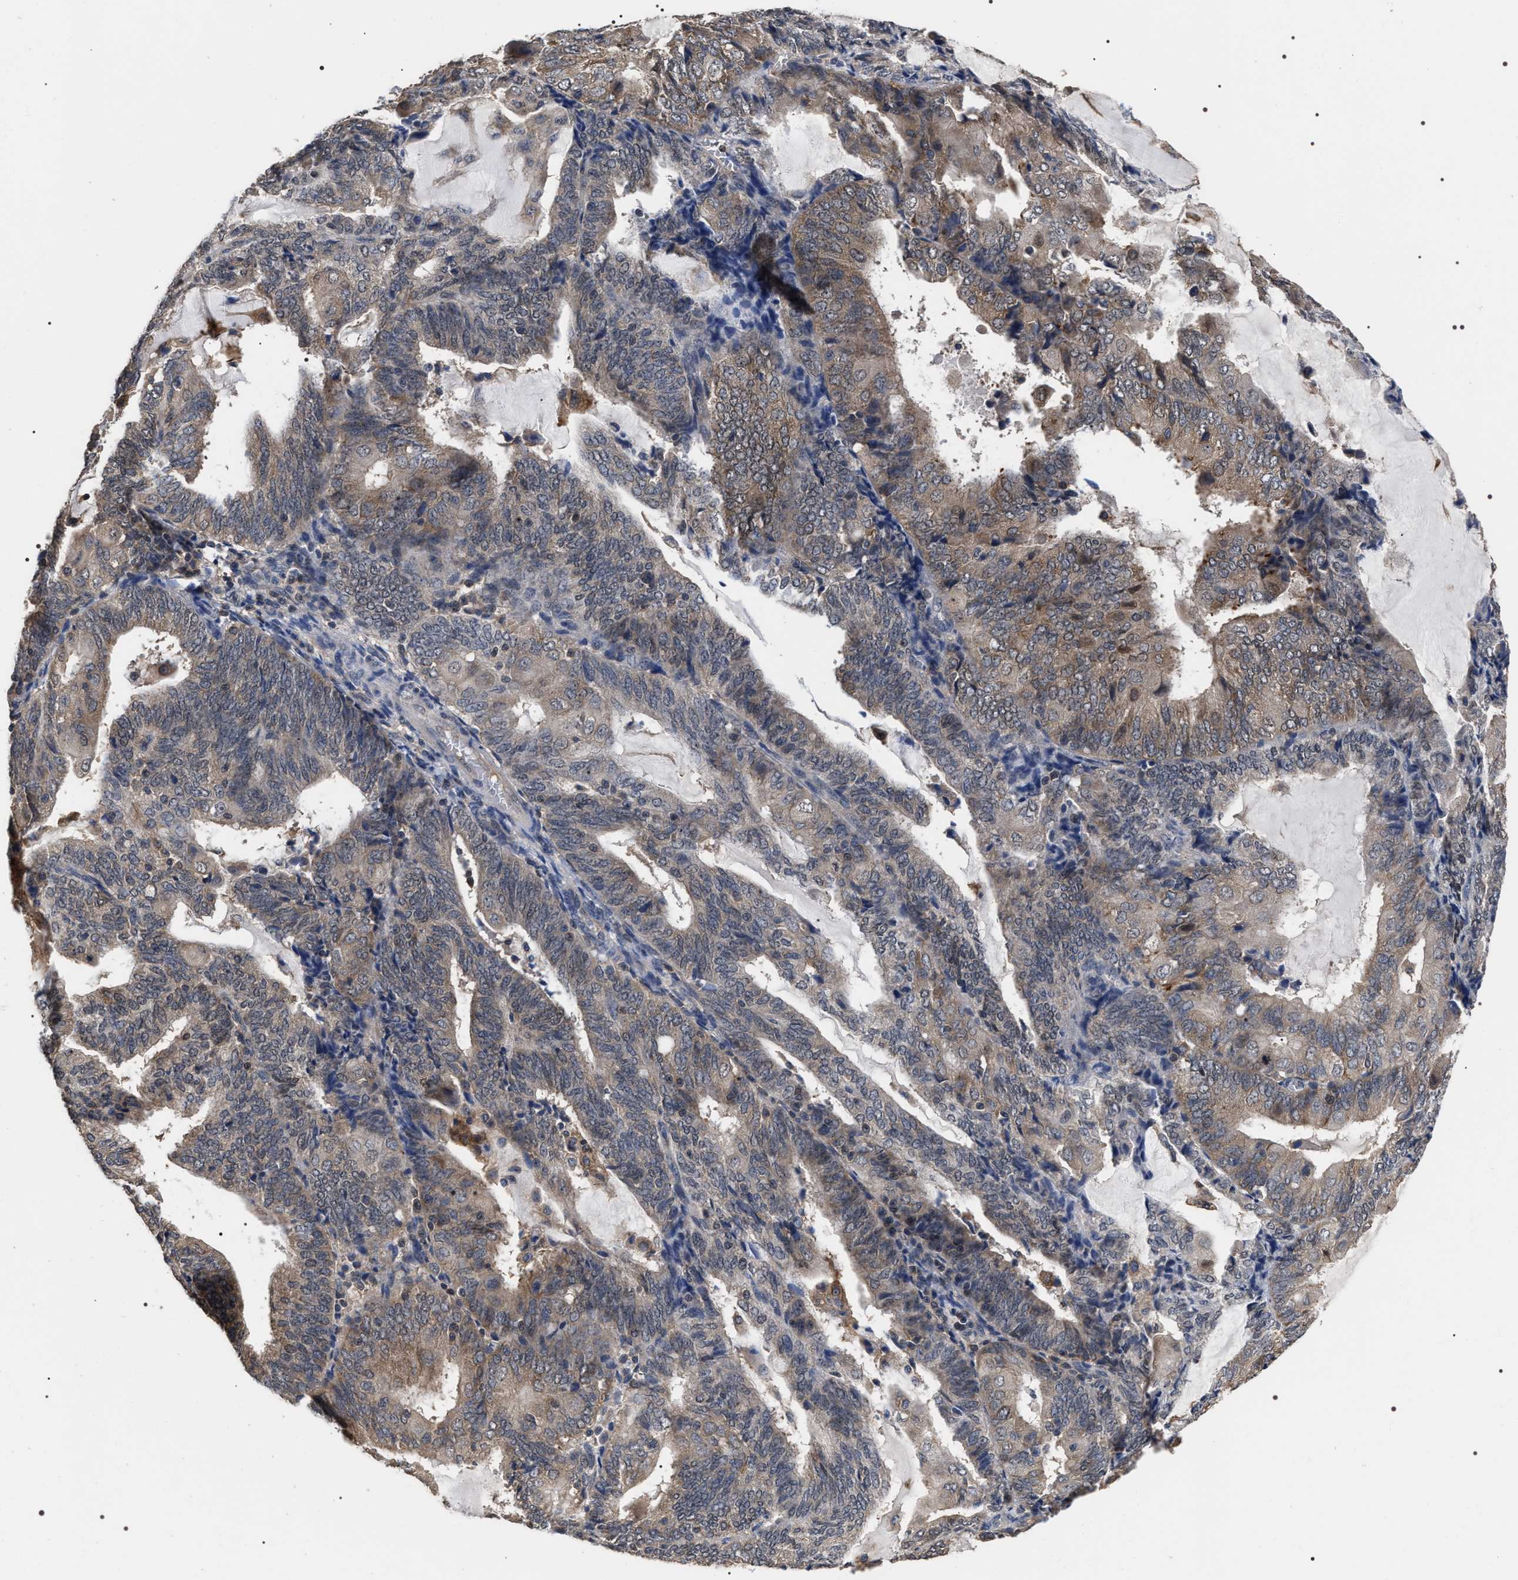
{"staining": {"intensity": "moderate", "quantity": ">75%", "location": "cytoplasmic/membranous"}, "tissue": "endometrial cancer", "cell_type": "Tumor cells", "image_type": "cancer", "snomed": [{"axis": "morphology", "description": "Adenocarcinoma, NOS"}, {"axis": "topography", "description": "Endometrium"}], "caption": "Immunohistochemistry (IHC) histopathology image of neoplastic tissue: human endometrial cancer (adenocarcinoma) stained using immunohistochemistry displays medium levels of moderate protein expression localized specifically in the cytoplasmic/membranous of tumor cells, appearing as a cytoplasmic/membranous brown color.", "gene": "UPF3A", "patient": {"sex": "female", "age": 81}}